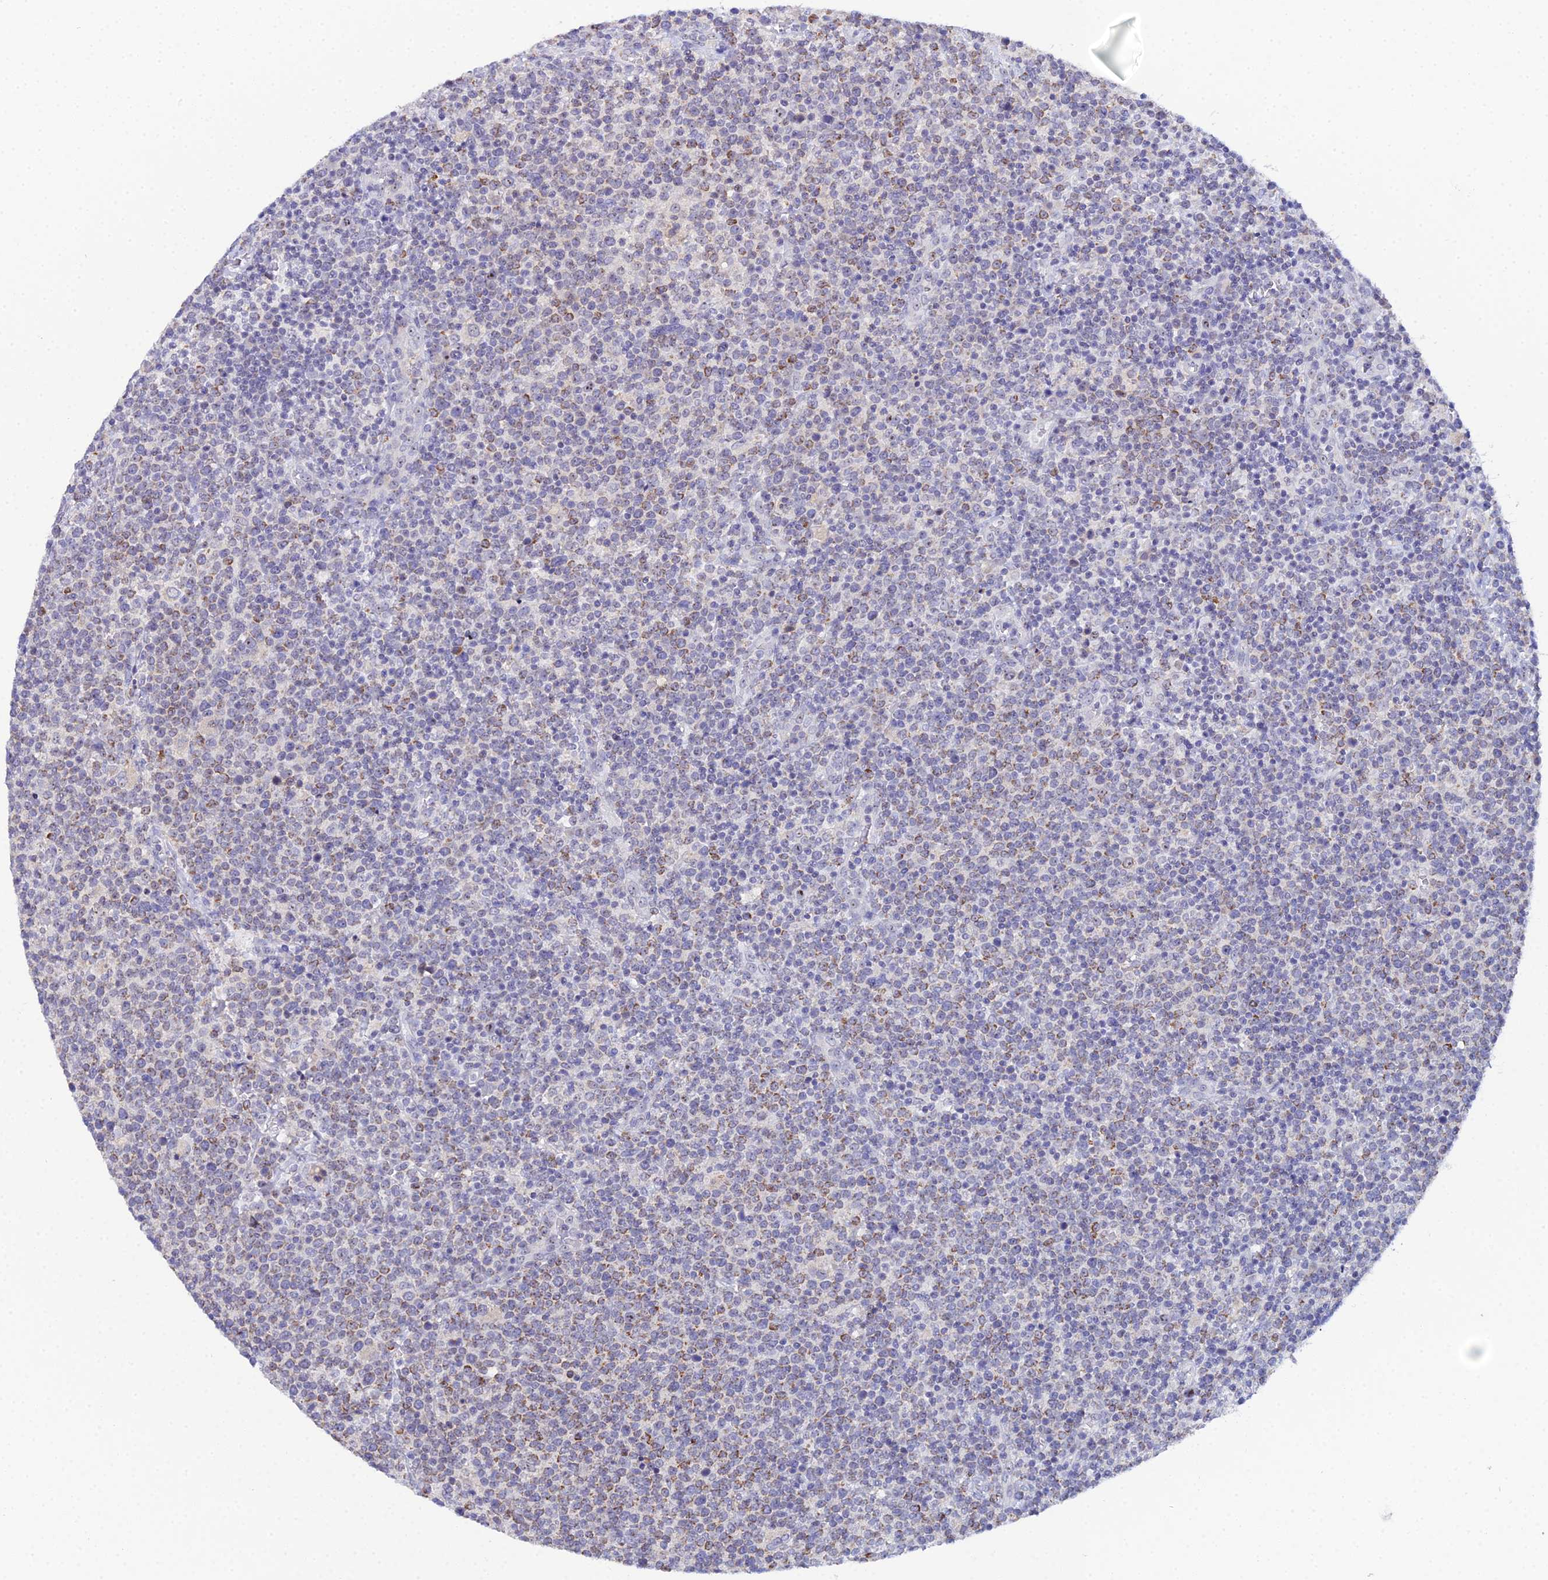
{"staining": {"intensity": "weak", "quantity": "25%-75%", "location": "cytoplasmic/membranous"}, "tissue": "lymphoma", "cell_type": "Tumor cells", "image_type": "cancer", "snomed": [{"axis": "morphology", "description": "Malignant lymphoma, non-Hodgkin's type, High grade"}, {"axis": "topography", "description": "Lymph node"}], "caption": "DAB immunohistochemical staining of human high-grade malignant lymphoma, non-Hodgkin's type shows weak cytoplasmic/membranous protein expression in approximately 25%-75% of tumor cells.", "gene": "PLPP4", "patient": {"sex": "male", "age": 61}}